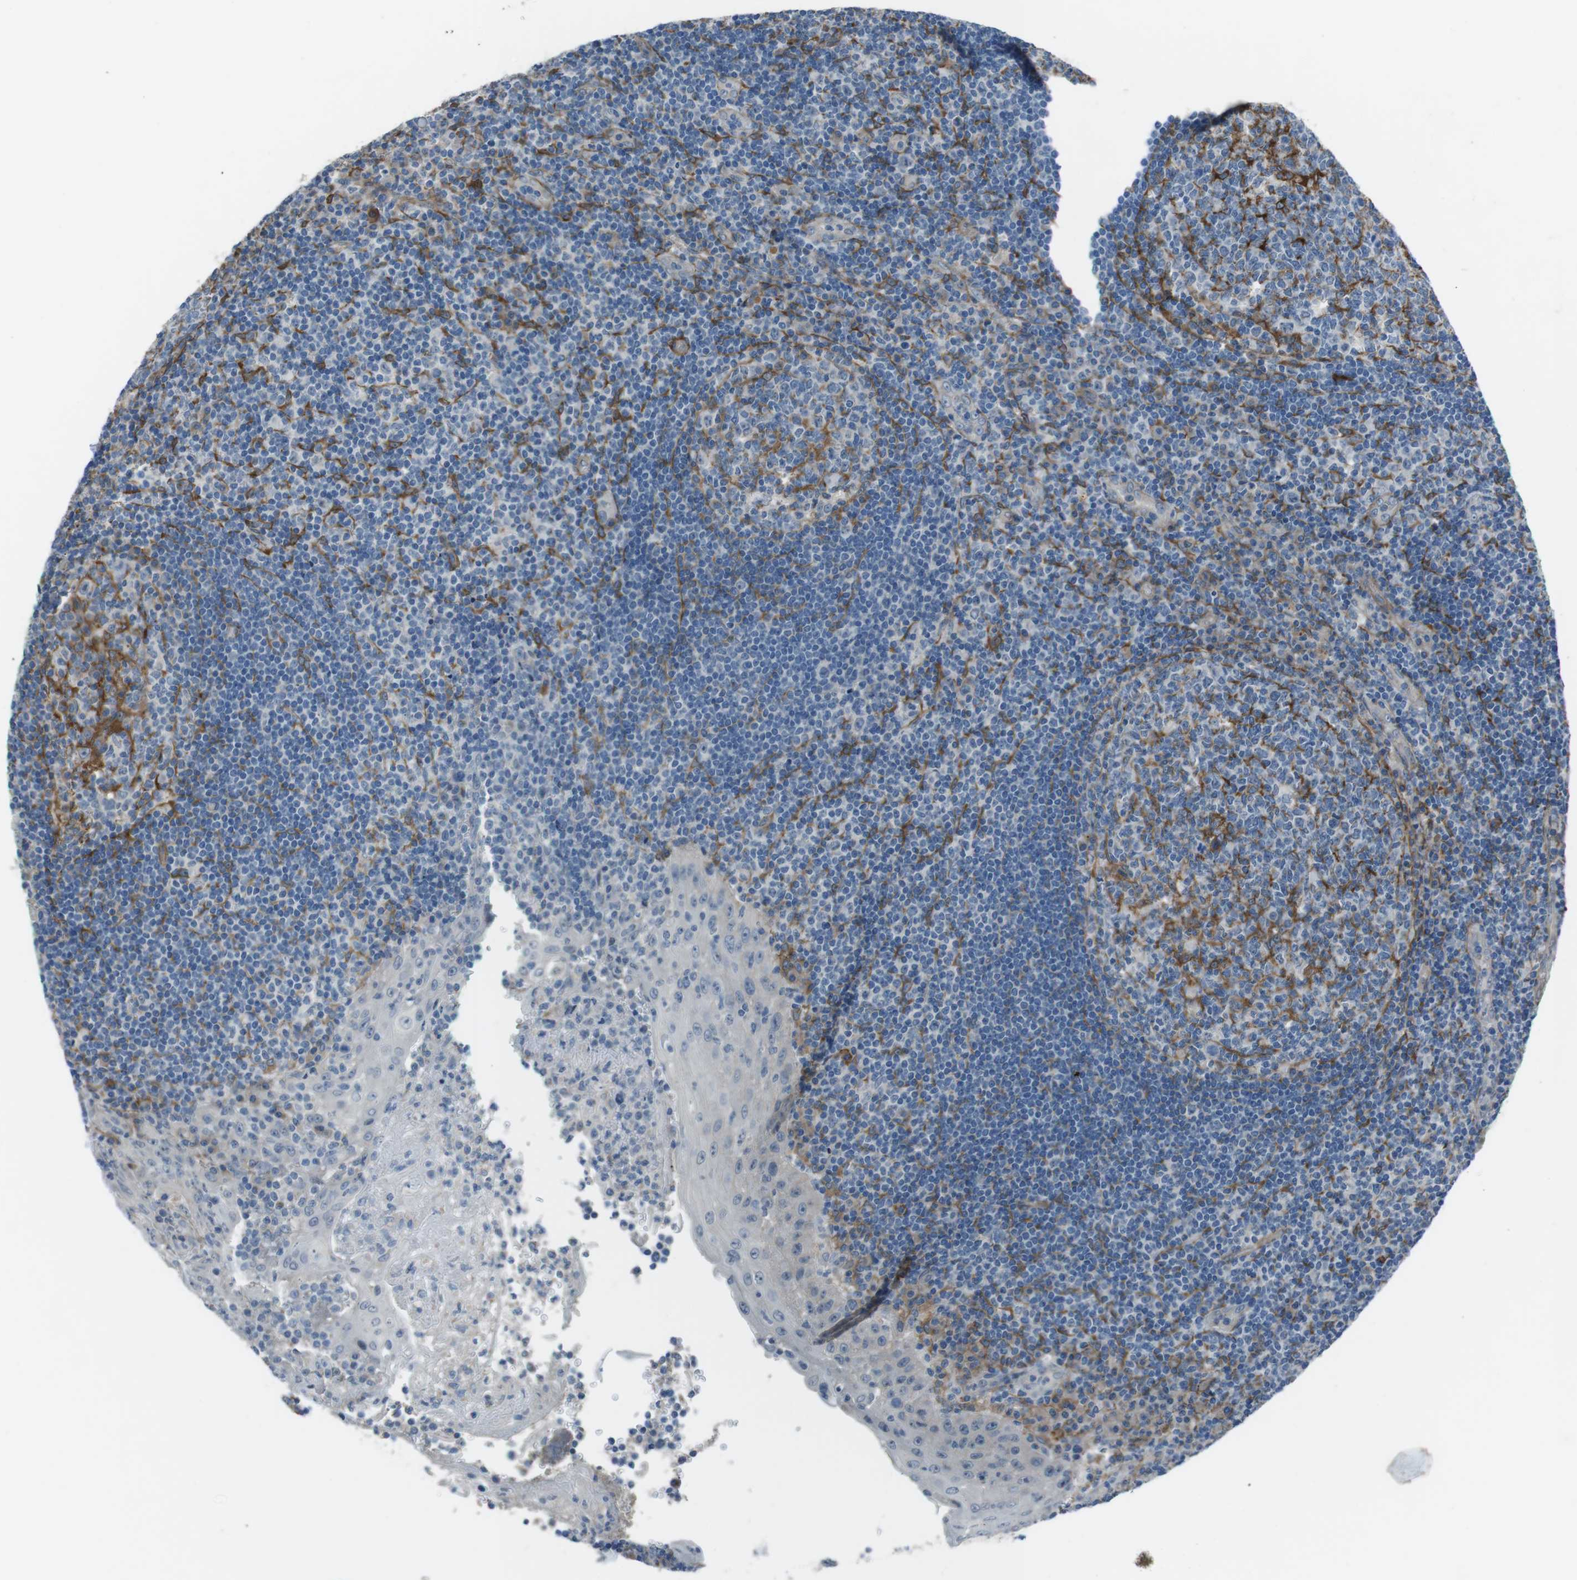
{"staining": {"intensity": "negative", "quantity": "none", "location": "none"}, "tissue": "tonsil", "cell_type": "Germinal center cells", "image_type": "normal", "snomed": [{"axis": "morphology", "description": "Normal tissue, NOS"}, {"axis": "topography", "description": "Tonsil"}], "caption": "There is no significant staining in germinal center cells of tonsil. (DAB (3,3'-diaminobenzidine) immunohistochemistry with hematoxylin counter stain).", "gene": "ANK2", "patient": {"sex": "female", "age": 40}}